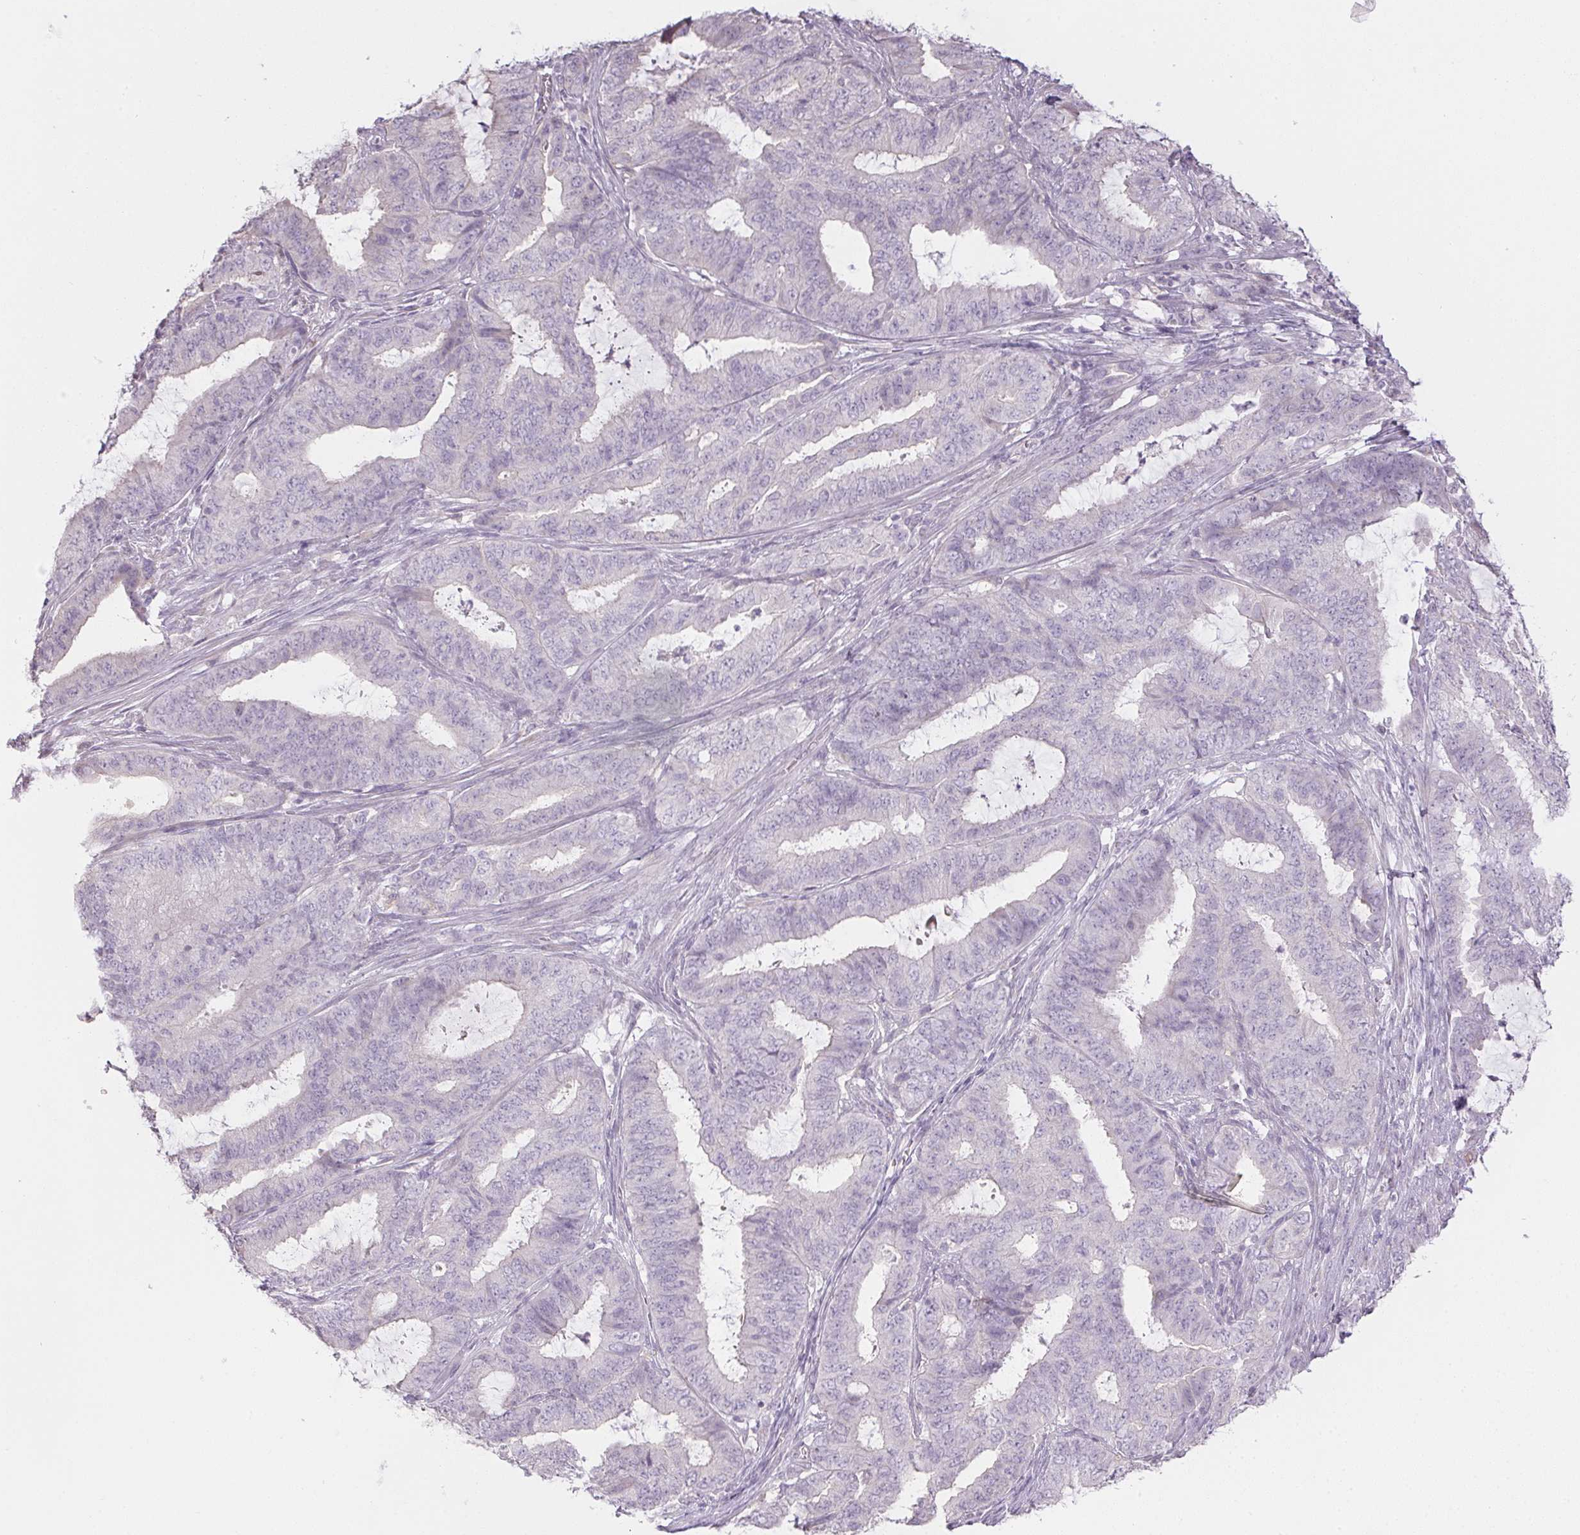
{"staining": {"intensity": "negative", "quantity": "none", "location": "none"}, "tissue": "endometrial cancer", "cell_type": "Tumor cells", "image_type": "cancer", "snomed": [{"axis": "morphology", "description": "Adenocarcinoma, NOS"}, {"axis": "topography", "description": "Endometrium"}], "caption": "IHC image of human endometrial cancer stained for a protein (brown), which reveals no expression in tumor cells.", "gene": "CTCFL", "patient": {"sex": "female", "age": 51}}